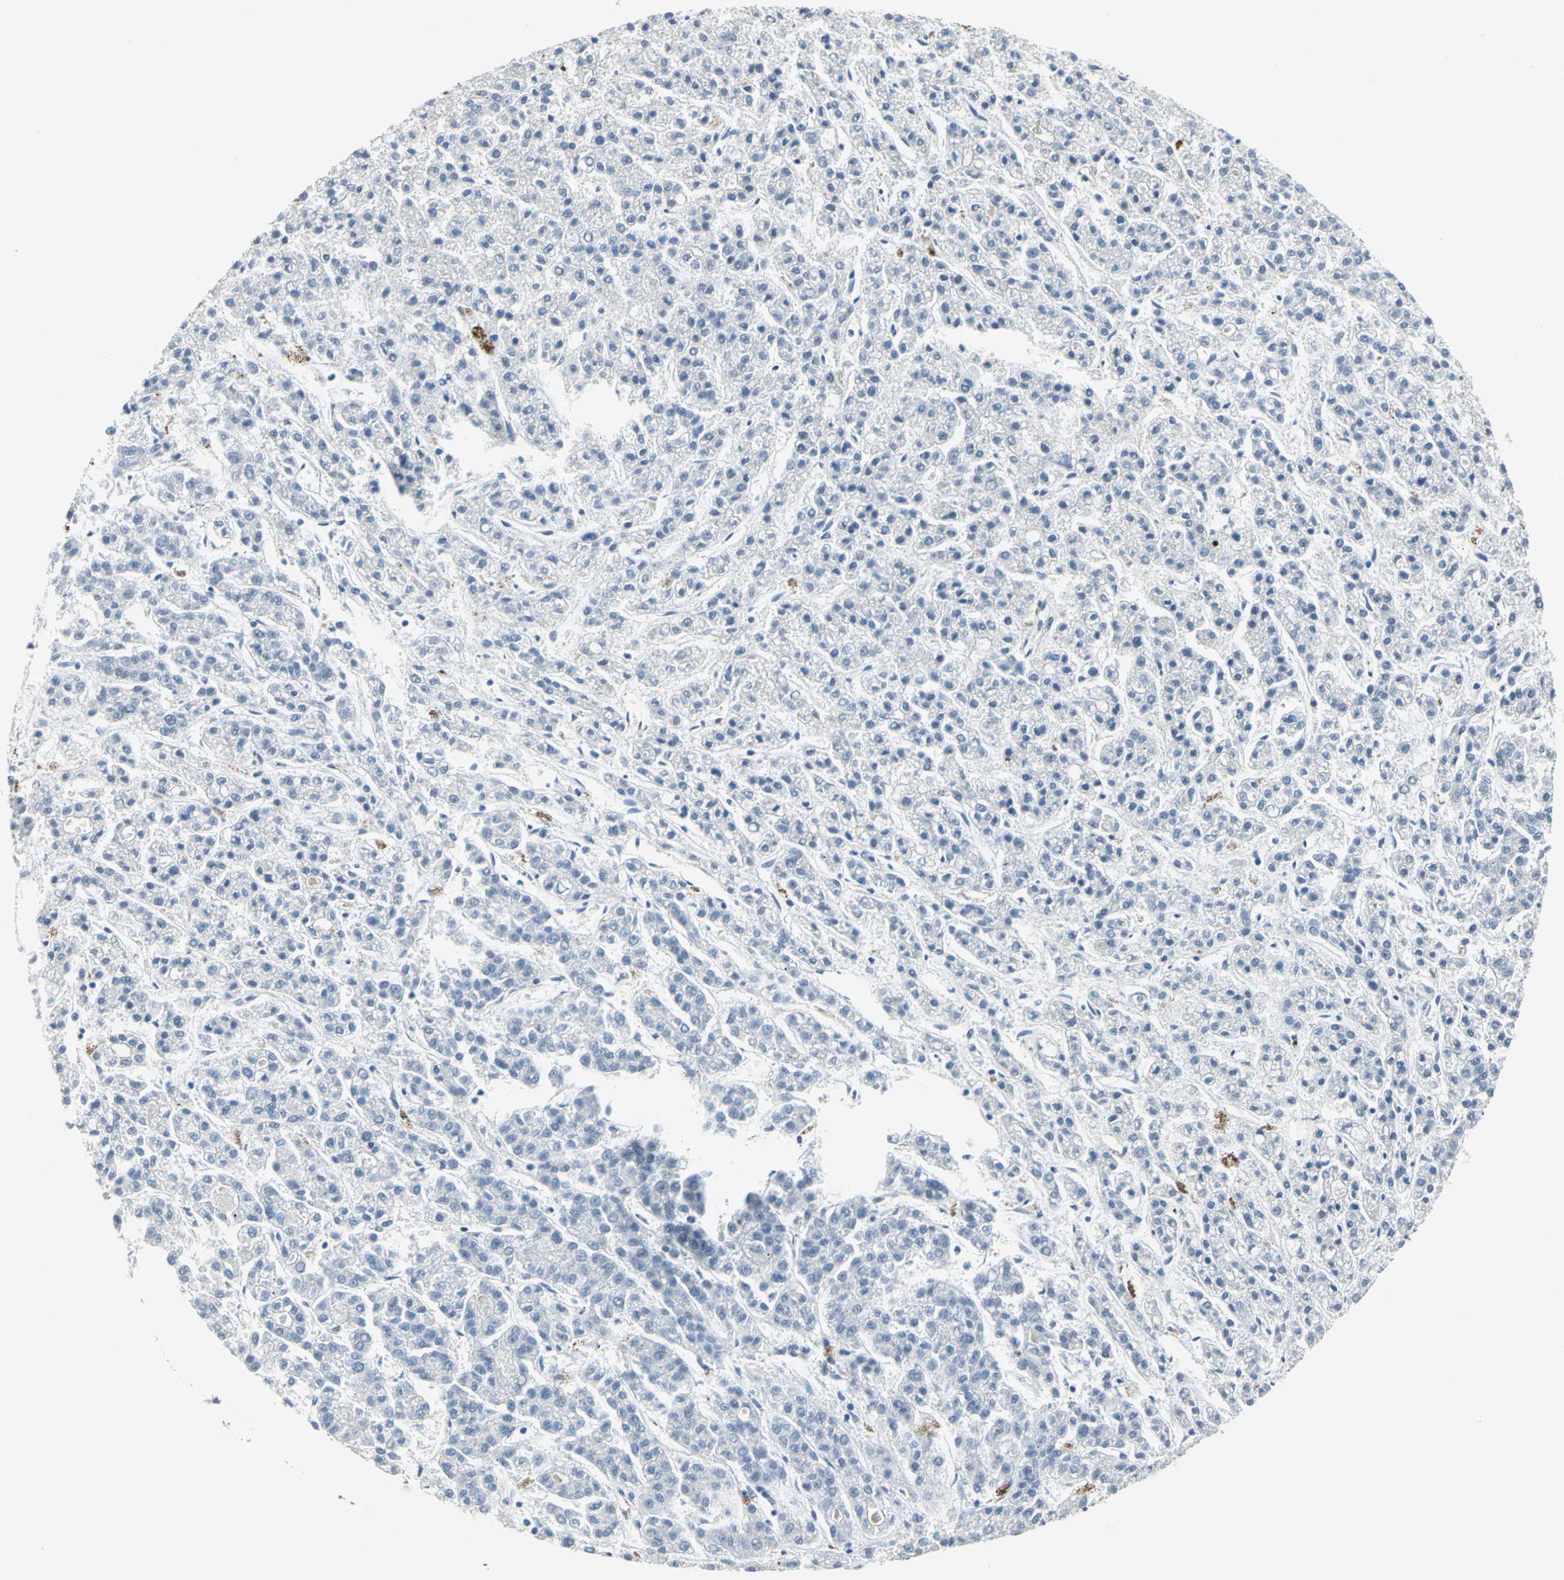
{"staining": {"intensity": "negative", "quantity": "none", "location": "none"}, "tissue": "liver cancer", "cell_type": "Tumor cells", "image_type": "cancer", "snomed": [{"axis": "morphology", "description": "Carcinoma, Hepatocellular, NOS"}, {"axis": "topography", "description": "Liver"}], "caption": "DAB (3,3'-diaminobenzidine) immunohistochemical staining of liver hepatocellular carcinoma displays no significant staining in tumor cells.", "gene": "RAD17", "patient": {"sex": "male", "age": 70}}